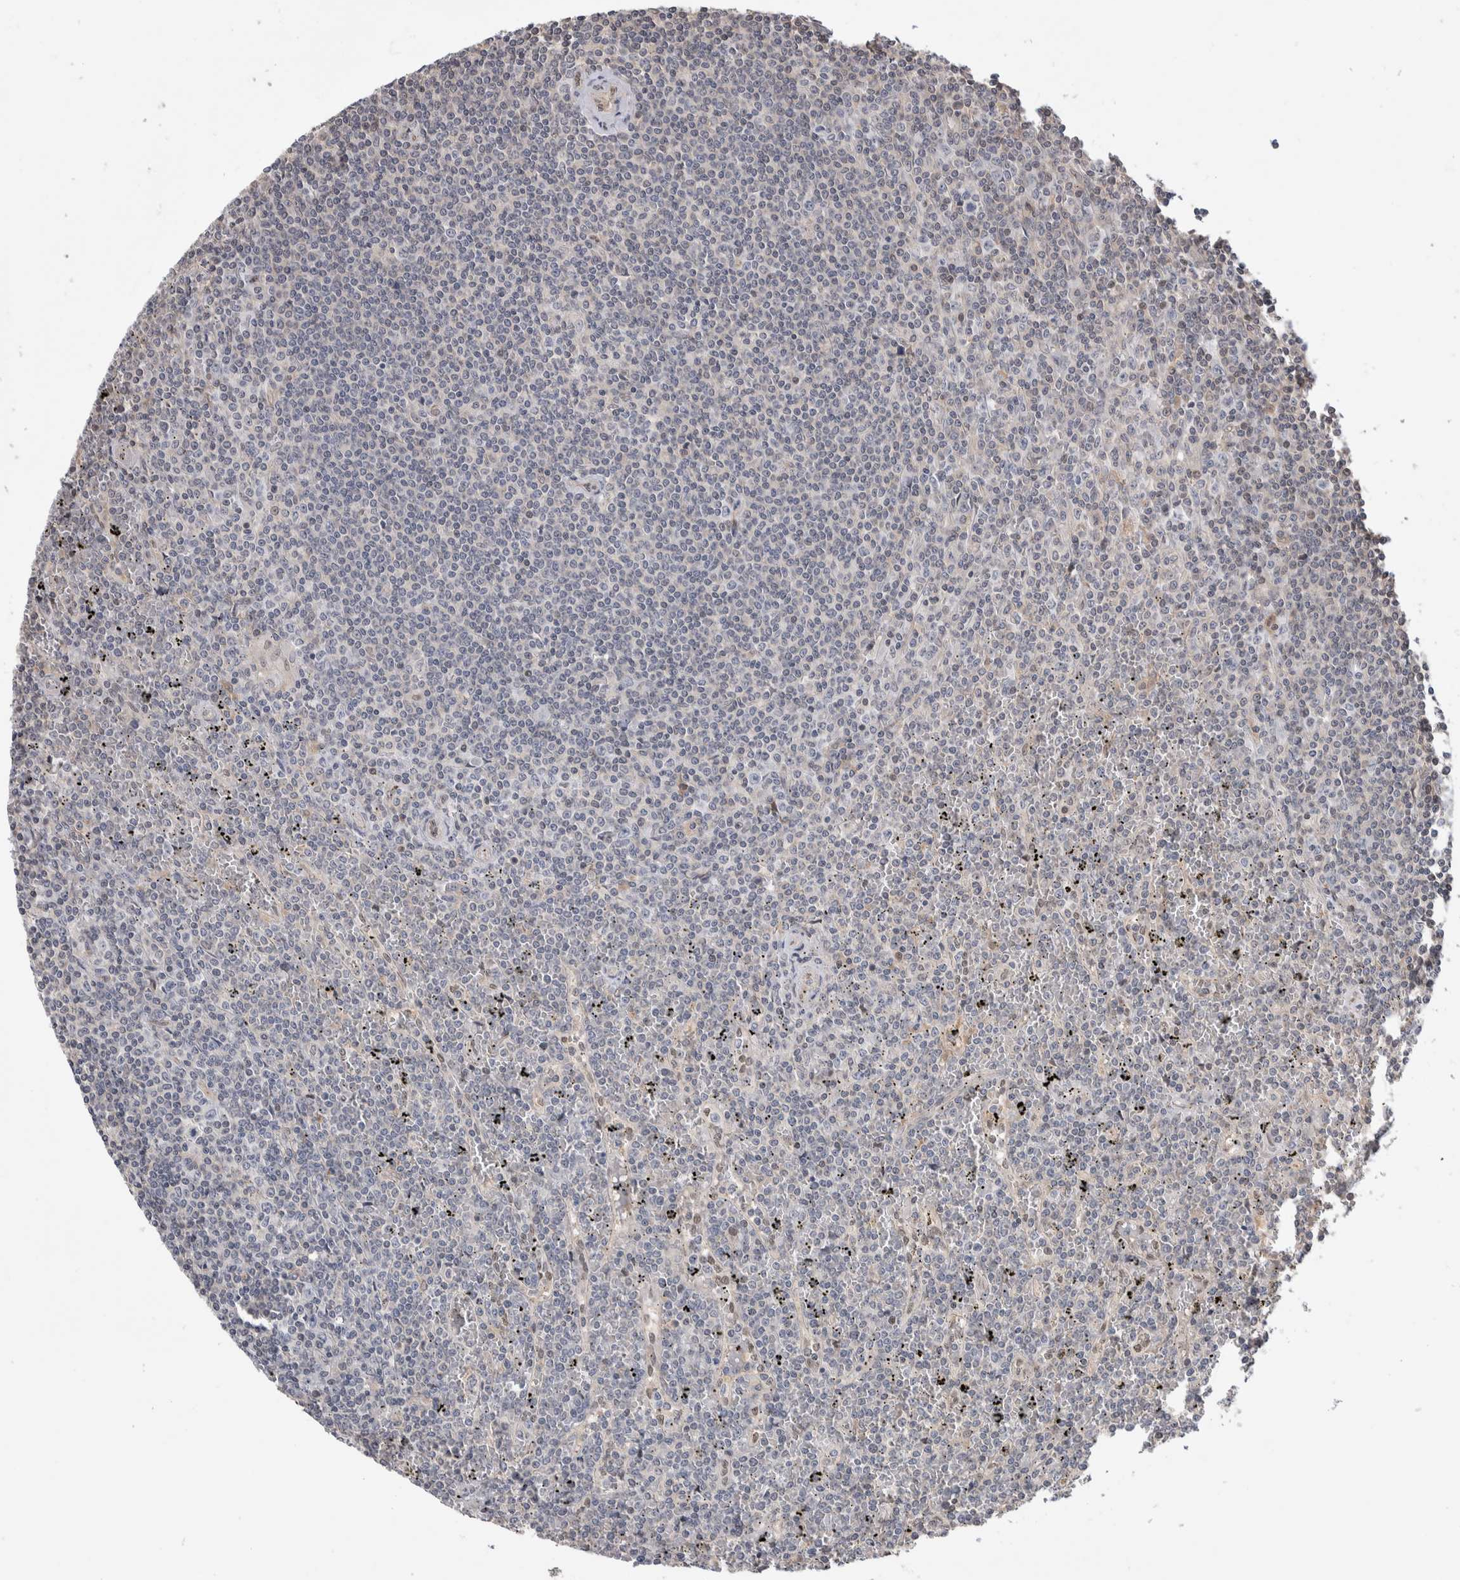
{"staining": {"intensity": "negative", "quantity": "none", "location": "none"}, "tissue": "lymphoma", "cell_type": "Tumor cells", "image_type": "cancer", "snomed": [{"axis": "morphology", "description": "Malignant lymphoma, non-Hodgkin's type, Low grade"}, {"axis": "topography", "description": "Spleen"}], "caption": "DAB immunohistochemical staining of human lymphoma displays no significant staining in tumor cells. The staining is performed using DAB (3,3'-diaminobenzidine) brown chromogen with nuclei counter-stained in using hematoxylin.", "gene": "ZBTB49", "patient": {"sex": "female", "age": 19}}